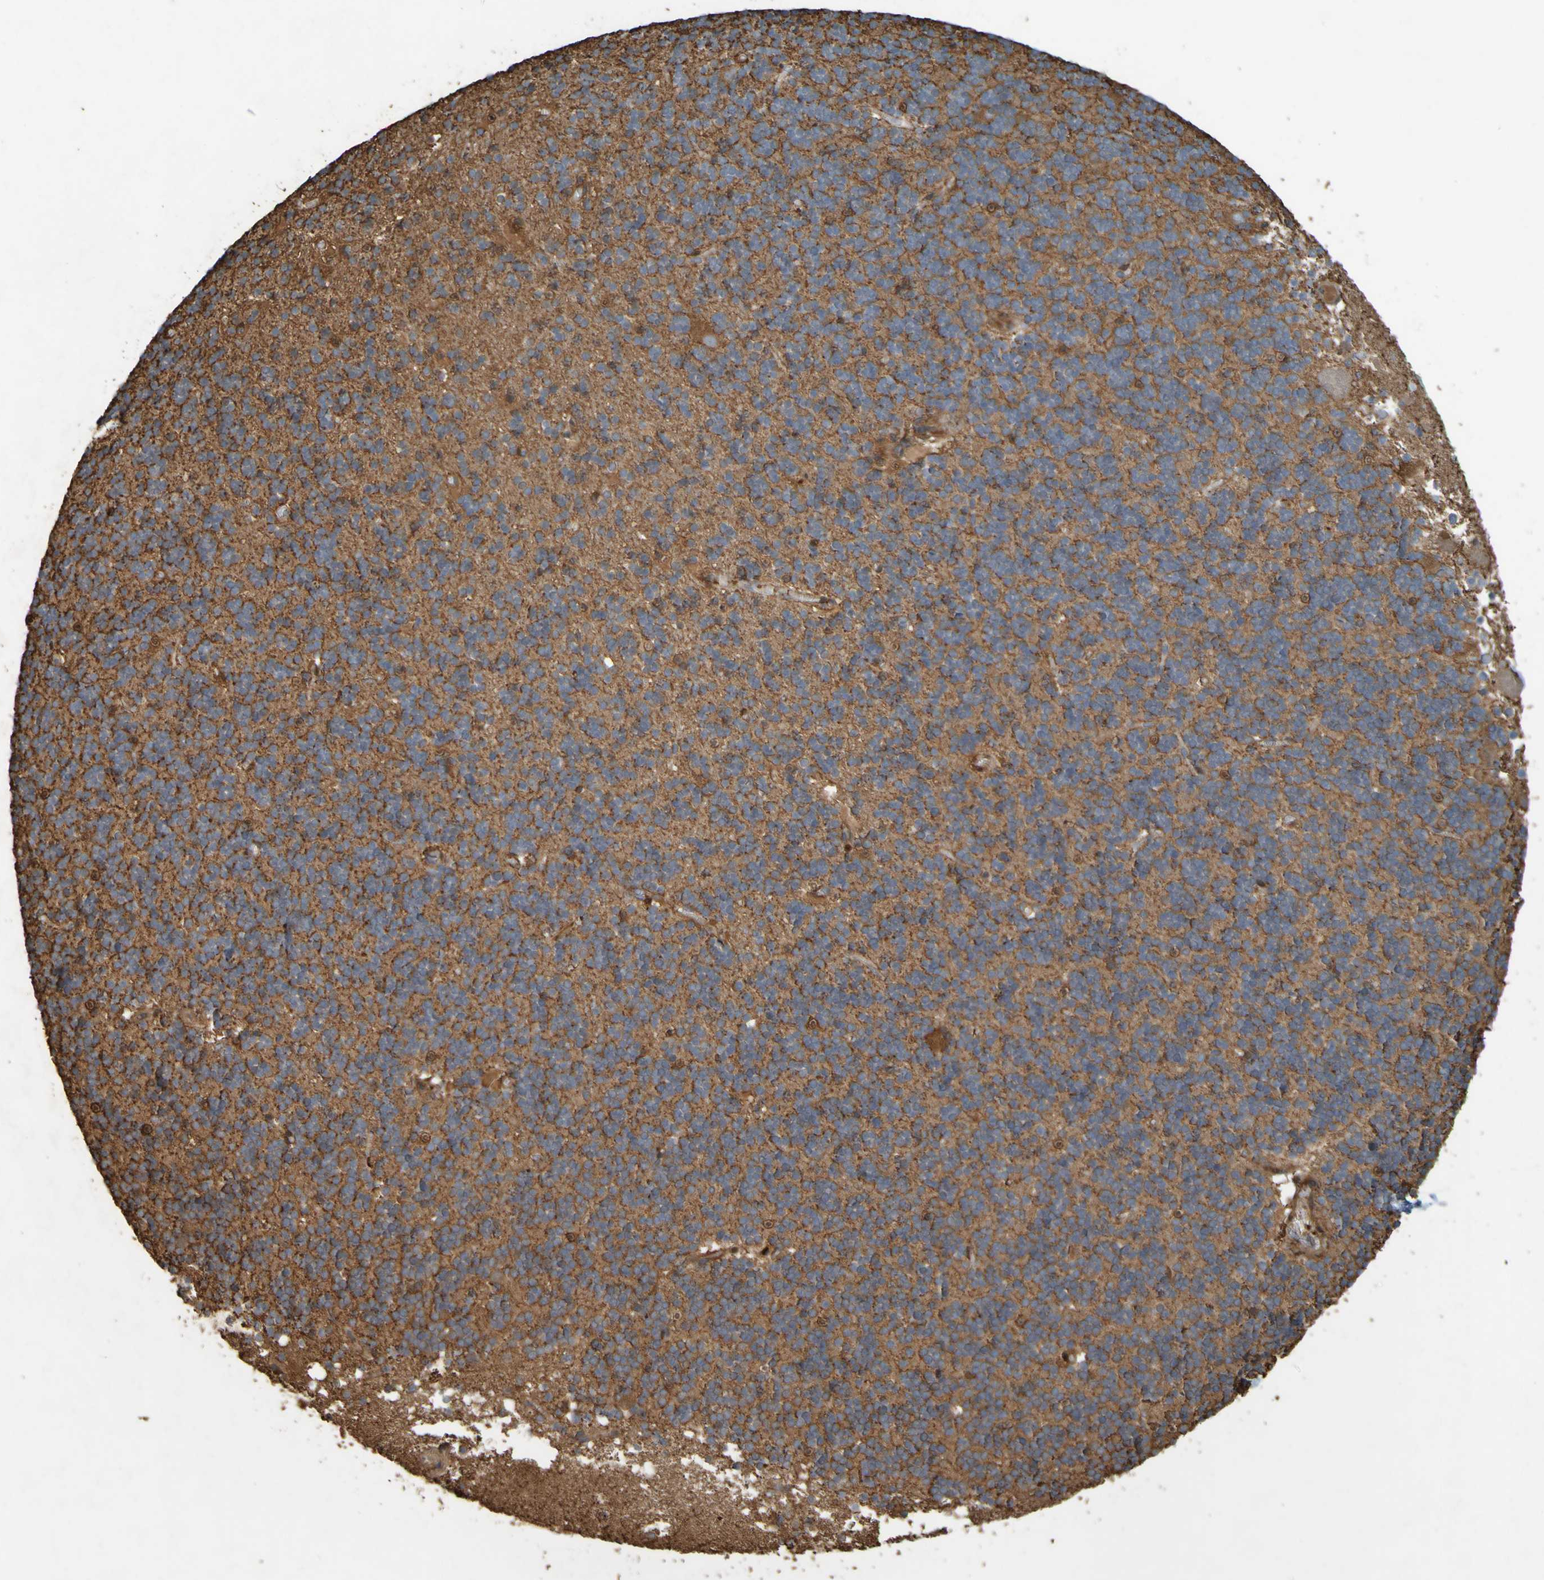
{"staining": {"intensity": "moderate", "quantity": ">75%", "location": "cytoplasmic/membranous"}, "tissue": "cerebellum", "cell_type": "Cells in granular layer", "image_type": "normal", "snomed": [{"axis": "morphology", "description": "Normal tissue, NOS"}, {"axis": "topography", "description": "Cerebellum"}], "caption": "A brown stain shows moderate cytoplasmic/membranous expression of a protein in cells in granular layer of normal human cerebellum. (Stains: DAB in brown, nuclei in blue, Microscopy: brightfield microscopy at high magnification).", "gene": "GUCY1A1", "patient": {"sex": "male", "age": 45}}